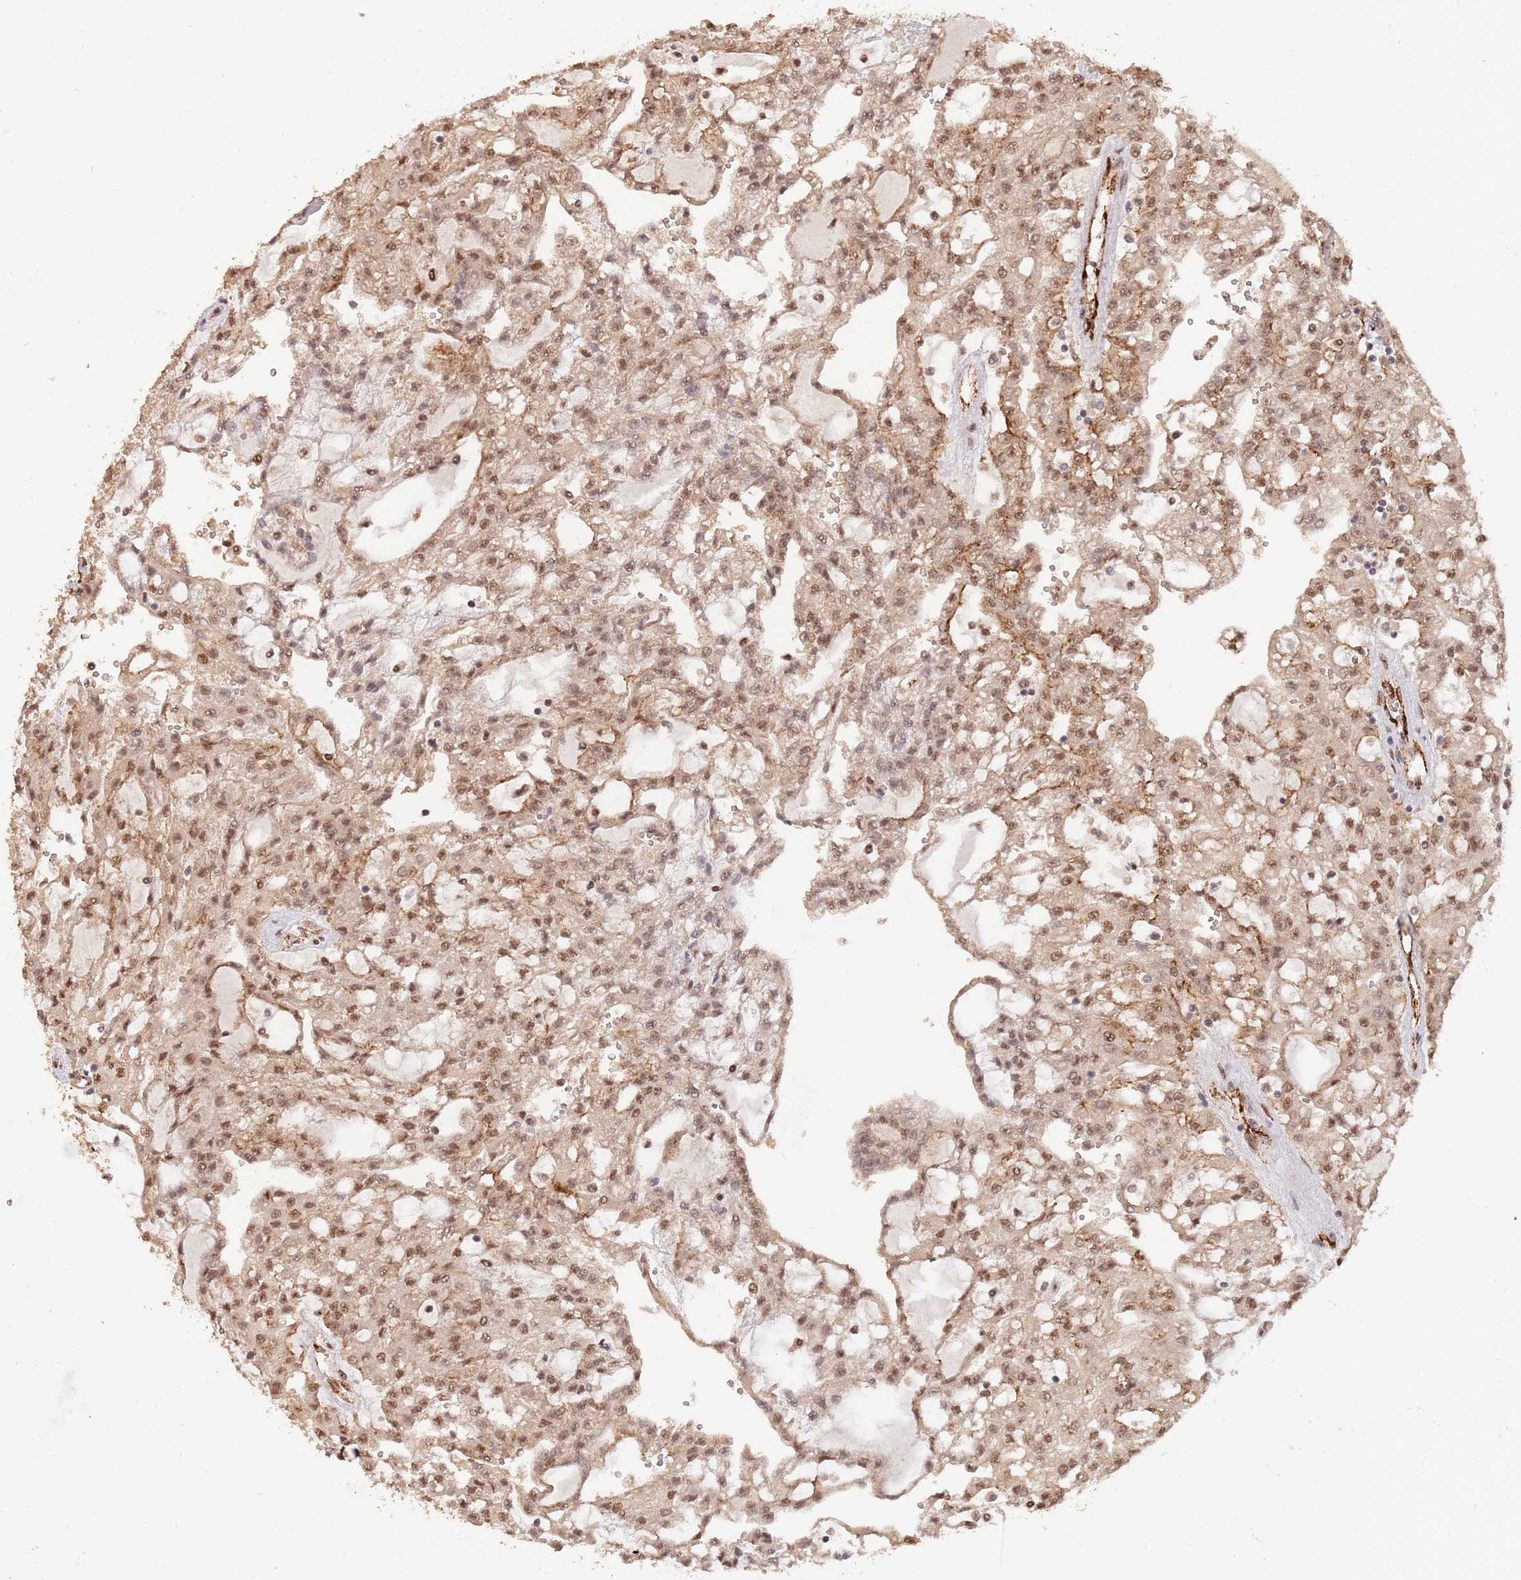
{"staining": {"intensity": "moderate", "quantity": ">75%", "location": "nuclear"}, "tissue": "renal cancer", "cell_type": "Tumor cells", "image_type": "cancer", "snomed": [{"axis": "morphology", "description": "Adenocarcinoma, NOS"}, {"axis": "topography", "description": "Kidney"}], "caption": "Immunohistochemistry of renal cancer (adenocarcinoma) displays medium levels of moderate nuclear positivity in approximately >75% of tumor cells. Using DAB (brown) and hematoxylin (blue) stains, captured at high magnification using brightfield microscopy.", "gene": "RFXANK", "patient": {"sex": "male", "age": 63}}